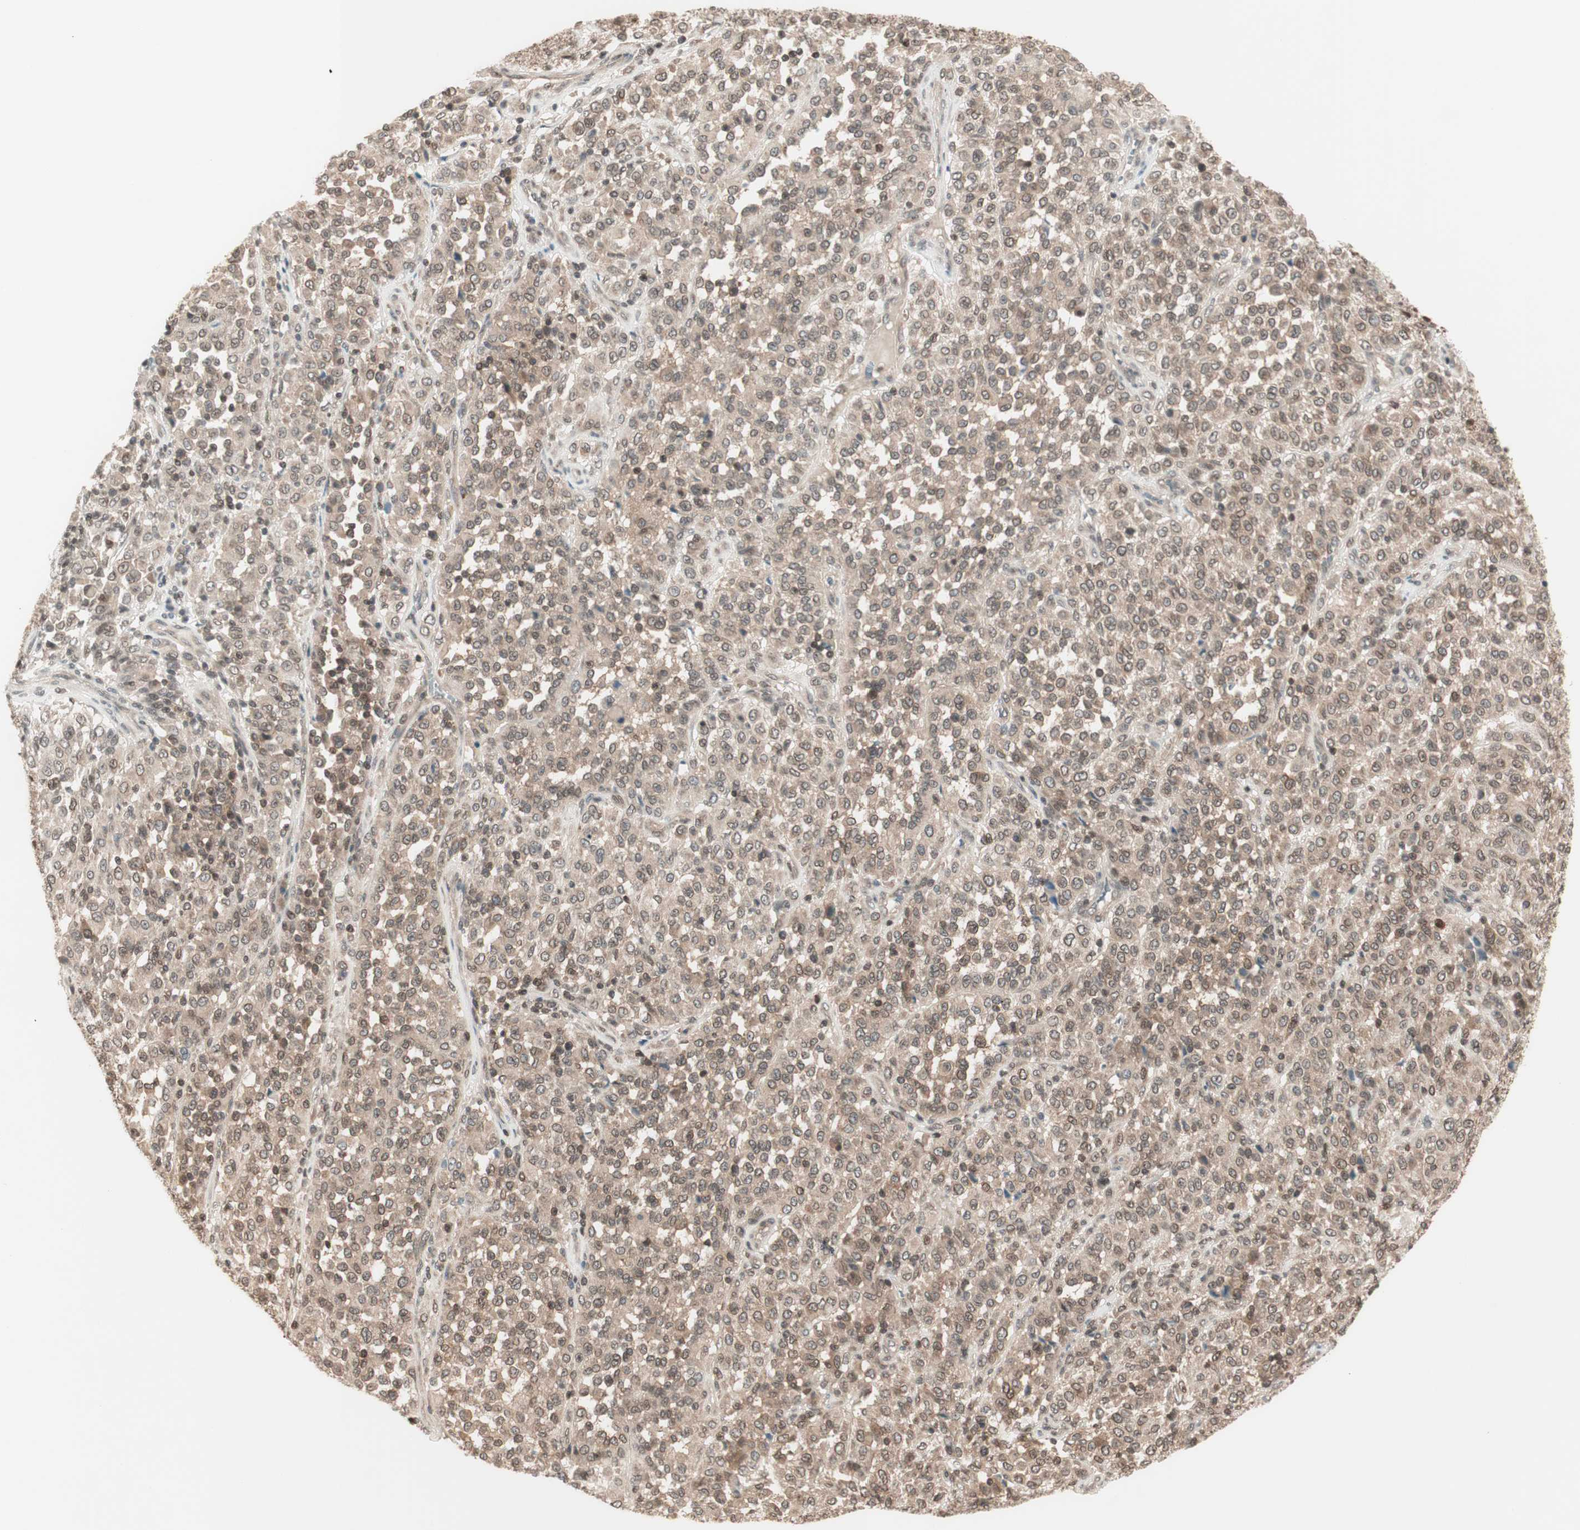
{"staining": {"intensity": "weak", "quantity": ">75%", "location": "cytoplasmic/membranous"}, "tissue": "melanoma", "cell_type": "Tumor cells", "image_type": "cancer", "snomed": [{"axis": "morphology", "description": "Malignant melanoma, Metastatic site"}, {"axis": "topography", "description": "Pancreas"}], "caption": "Protein staining of melanoma tissue reveals weak cytoplasmic/membranous staining in about >75% of tumor cells.", "gene": "UBE2I", "patient": {"sex": "female", "age": 30}}